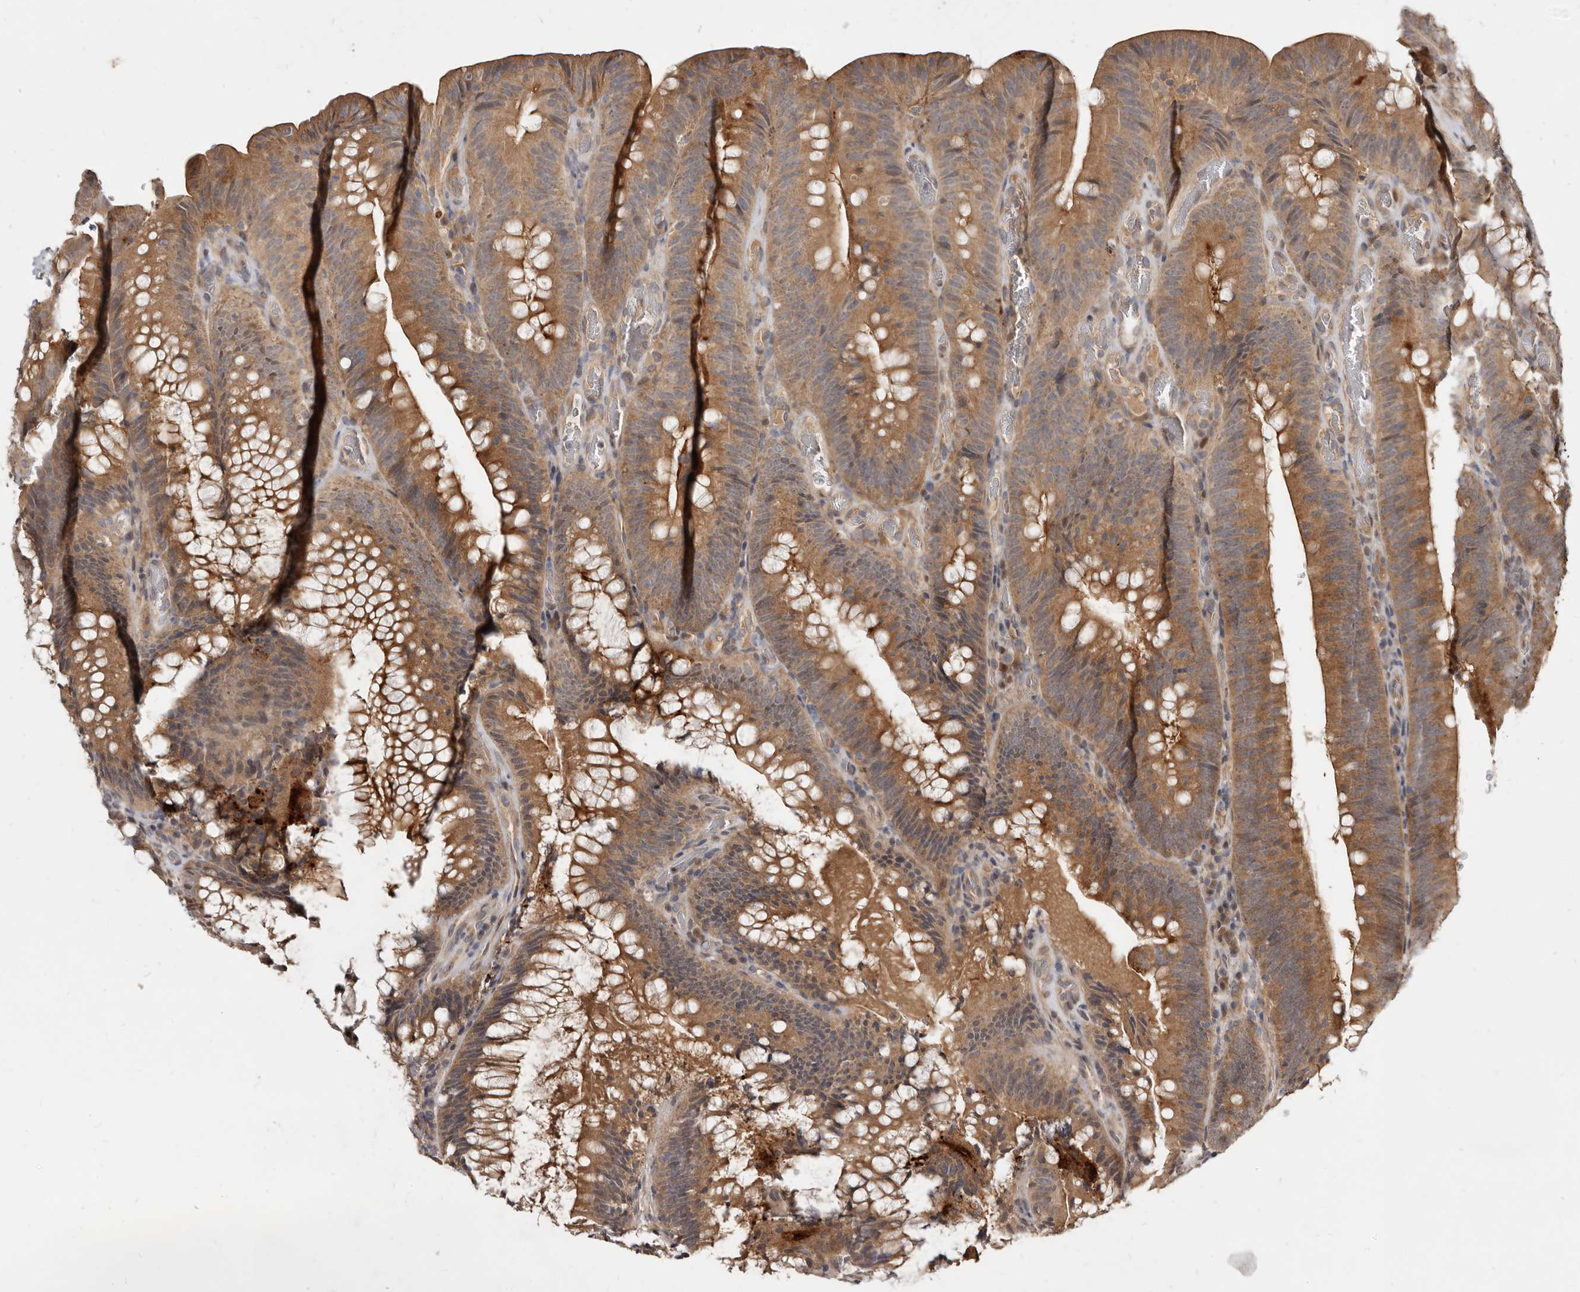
{"staining": {"intensity": "strong", "quantity": "25%-75%", "location": "cytoplasmic/membranous"}, "tissue": "colorectal cancer", "cell_type": "Tumor cells", "image_type": "cancer", "snomed": [{"axis": "morphology", "description": "Normal tissue, NOS"}, {"axis": "topography", "description": "Colon"}], "caption": "This image shows immunohistochemistry (IHC) staining of colorectal cancer, with high strong cytoplasmic/membranous expression in approximately 25%-75% of tumor cells.", "gene": "INAVA", "patient": {"sex": "female", "age": 82}}